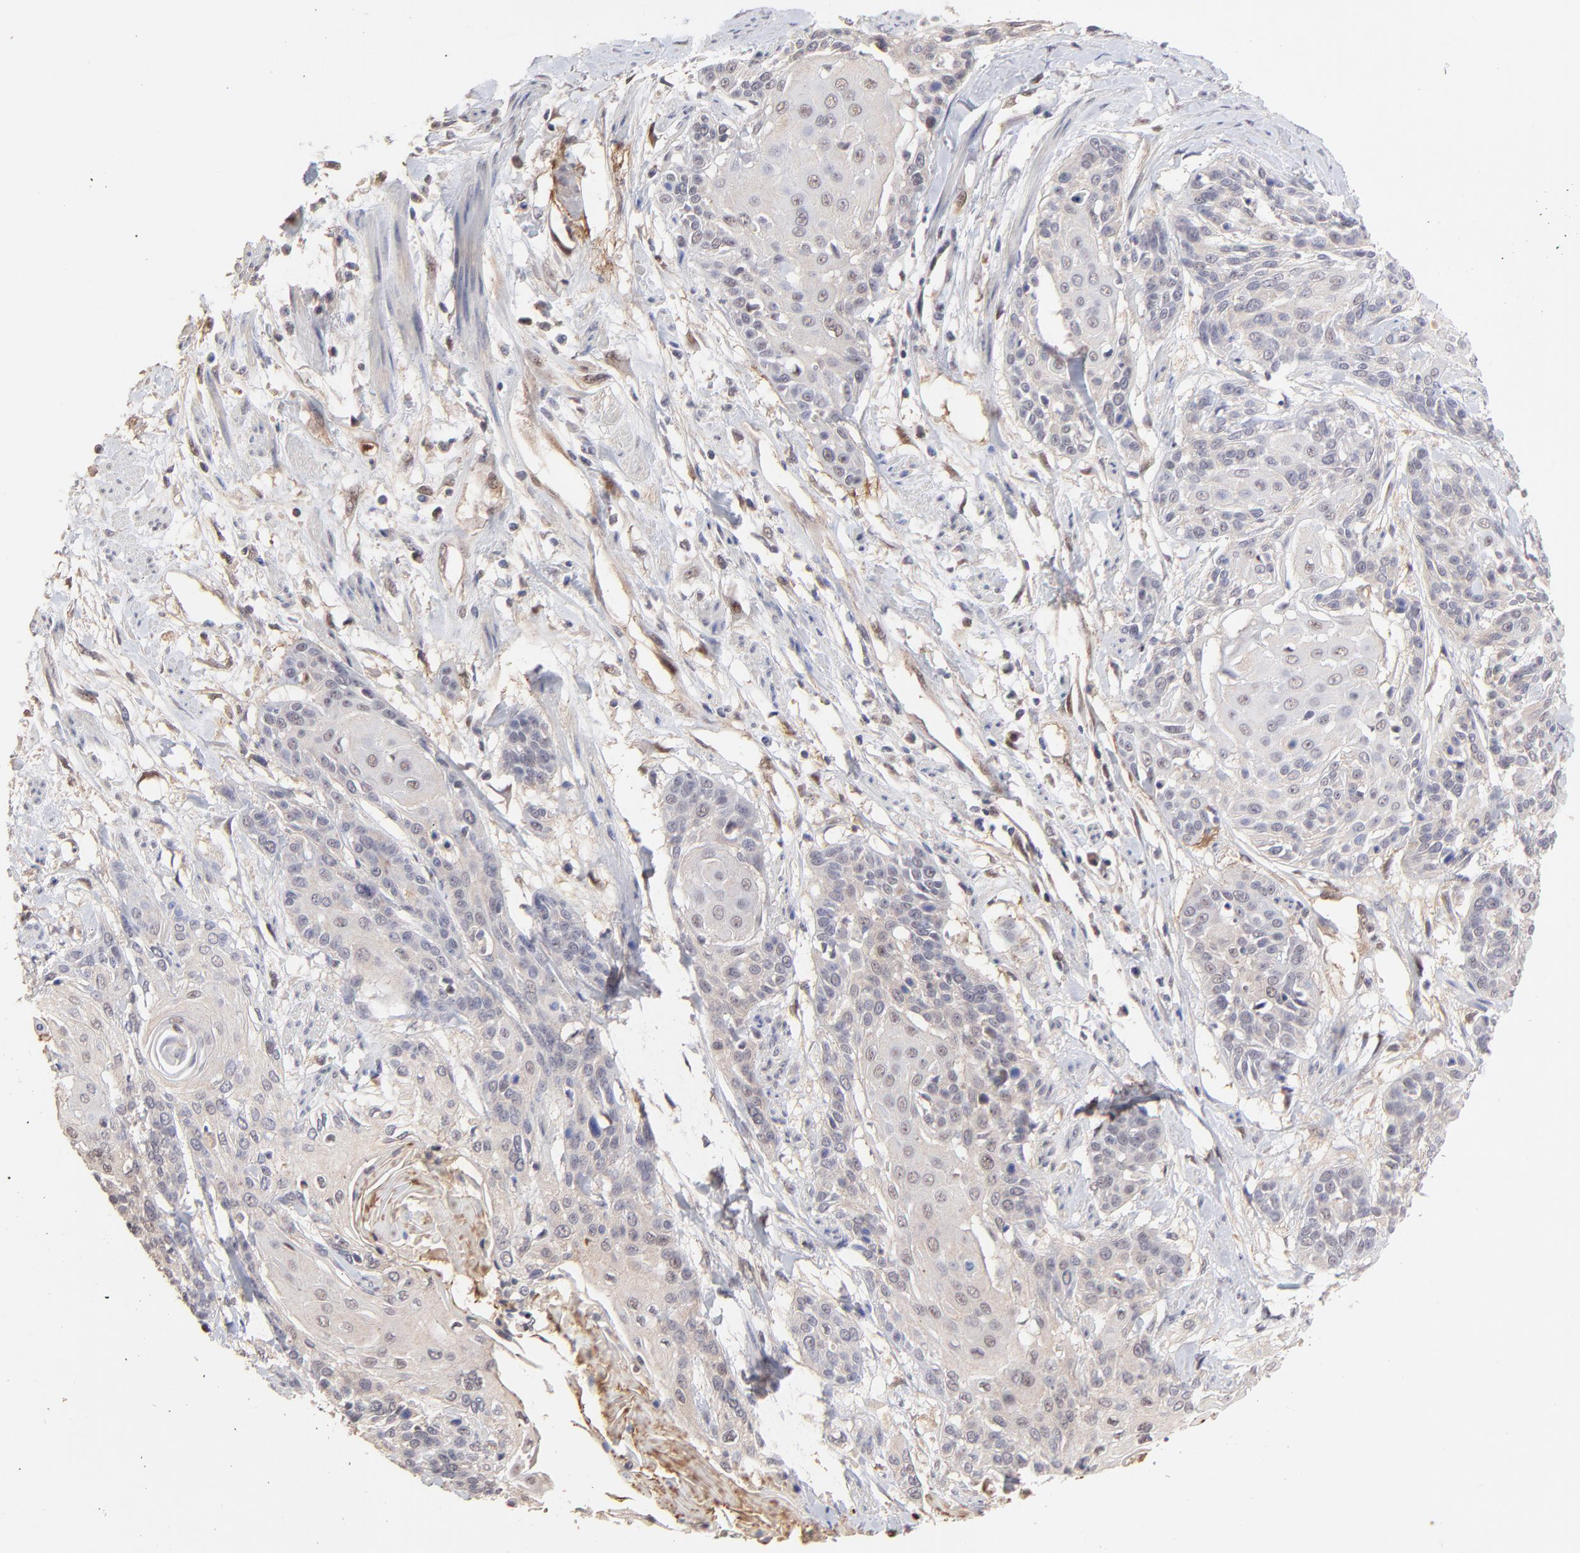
{"staining": {"intensity": "weak", "quantity": "25%-75%", "location": "cytoplasmic/membranous,nuclear"}, "tissue": "cervical cancer", "cell_type": "Tumor cells", "image_type": "cancer", "snomed": [{"axis": "morphology", "description": "Squamous cell carcinoma, NOS"}, {"axis": "topography", "description": "Cervix"}], "caption": "A brown stain highlights weak cytoplasmic/membranous and nuclear staining of a protein in human cervical squamous cell carcinoma tumor cells. The staining is performed using DAB (3,3'-diaminobenzidine) brown chromogen to label protein expression. The nuclei are counter-stained blue using hematoxylin.", "gene": "PSMD14", "patient": {"sex": "female", "age": 57}}